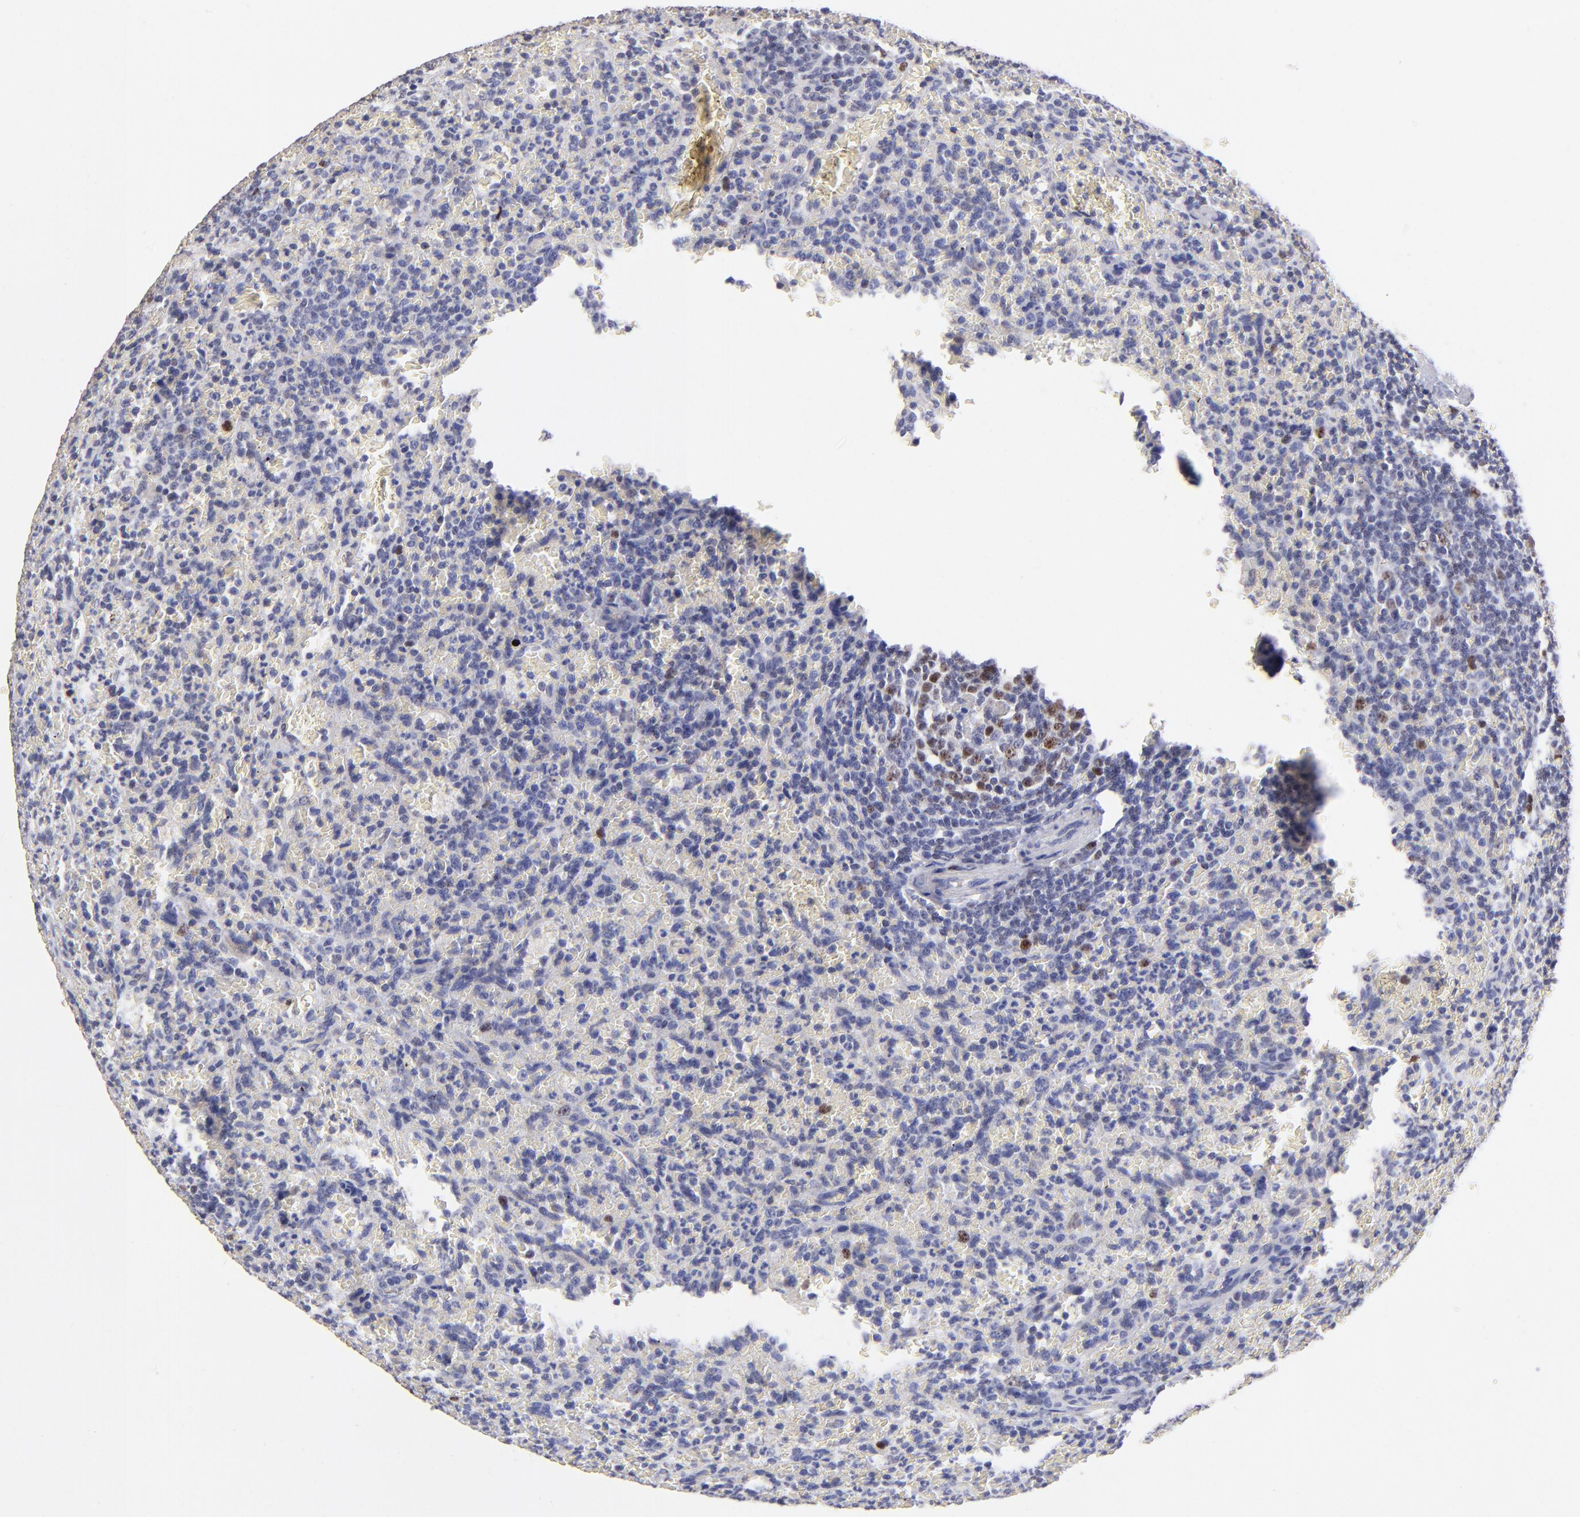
{"staining": {"intensity": "moderate", "quantity": "<25%", "location": "nuclear"}, "tissue": "lymphoma", "cell_type": "Tumor cells", "image_type": "cancer", "snomed": [{"axis": "morphology", "description": "Malignant lymphoma, non-Hodgkin's type, Low grade"}, {"axis": "topography", "description": "Spleen"}], "caption": "Human lymphoma stained for a protein (brown) demonstrates moderate nuclear positive staining in about <25% of tumor cells.", "gene": "DNMT1", "patient": {"sex": "female", "age": 64}}